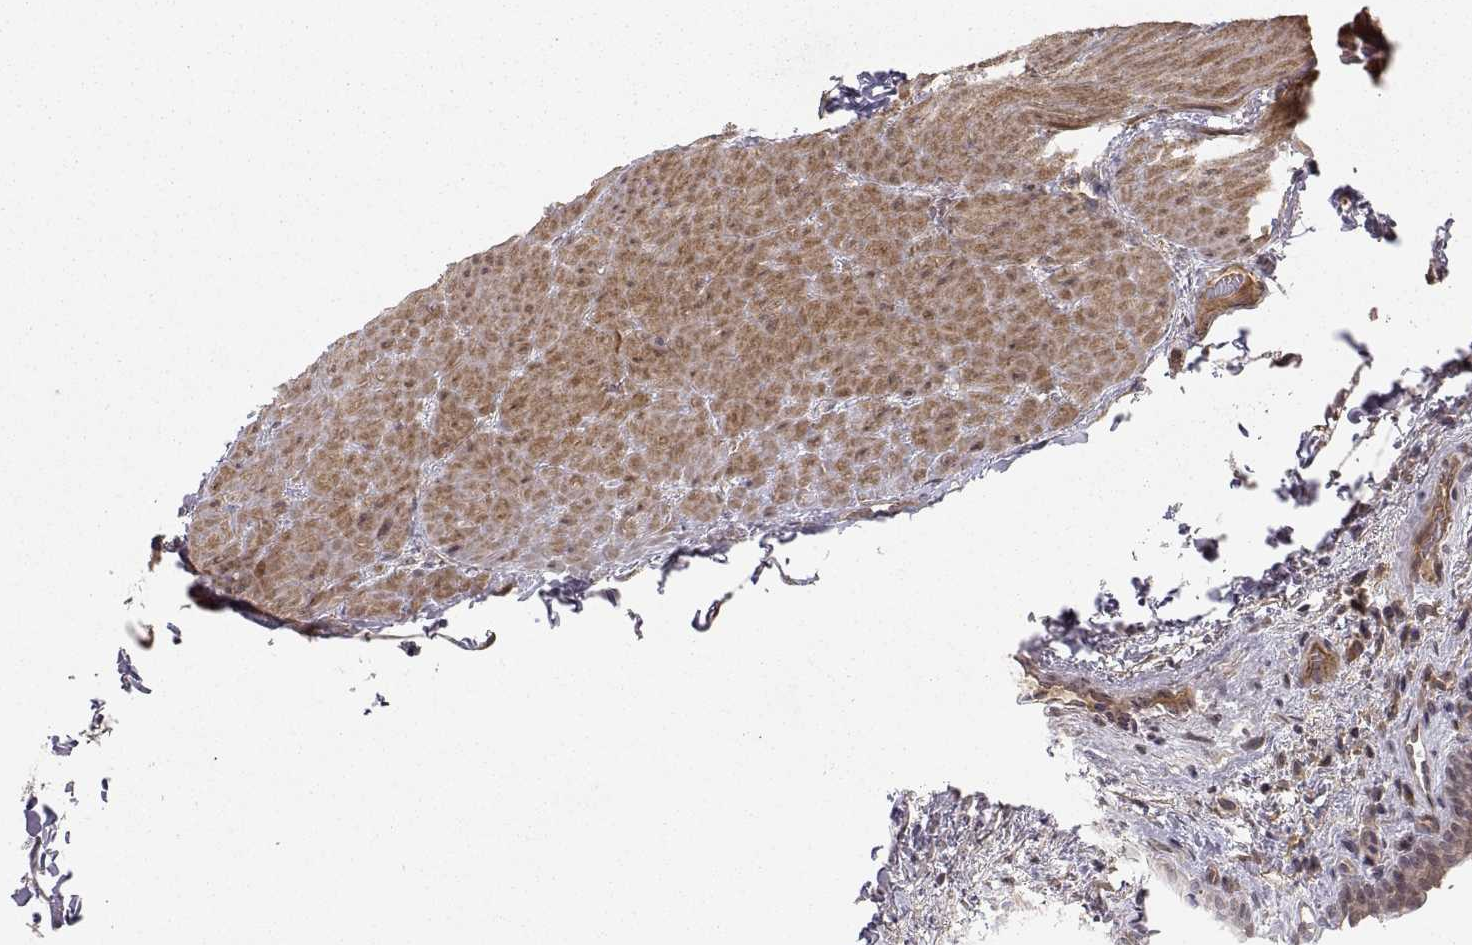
{"staining": {"intensity": "moderate", "quantity": "<25%", "location": "cytoplasmic/membranous"}, "tissue": "urinary bladder", "cell_type": "Urothelial cells", "image_type": "normal", "snomed": [{"axis": "morphology", "description": "Normal tissue, NOS"}, {"axis": "topography", "description": "Urinary bladder"}], "caption": "Protein expression by IHC reveals moderate cytoplasmic/membranous positivity in about <25% of urothelial cells in unremarkable urinary bladder.", "gene": "ABL2", "patient": {"sex": "male", "age": 66}}